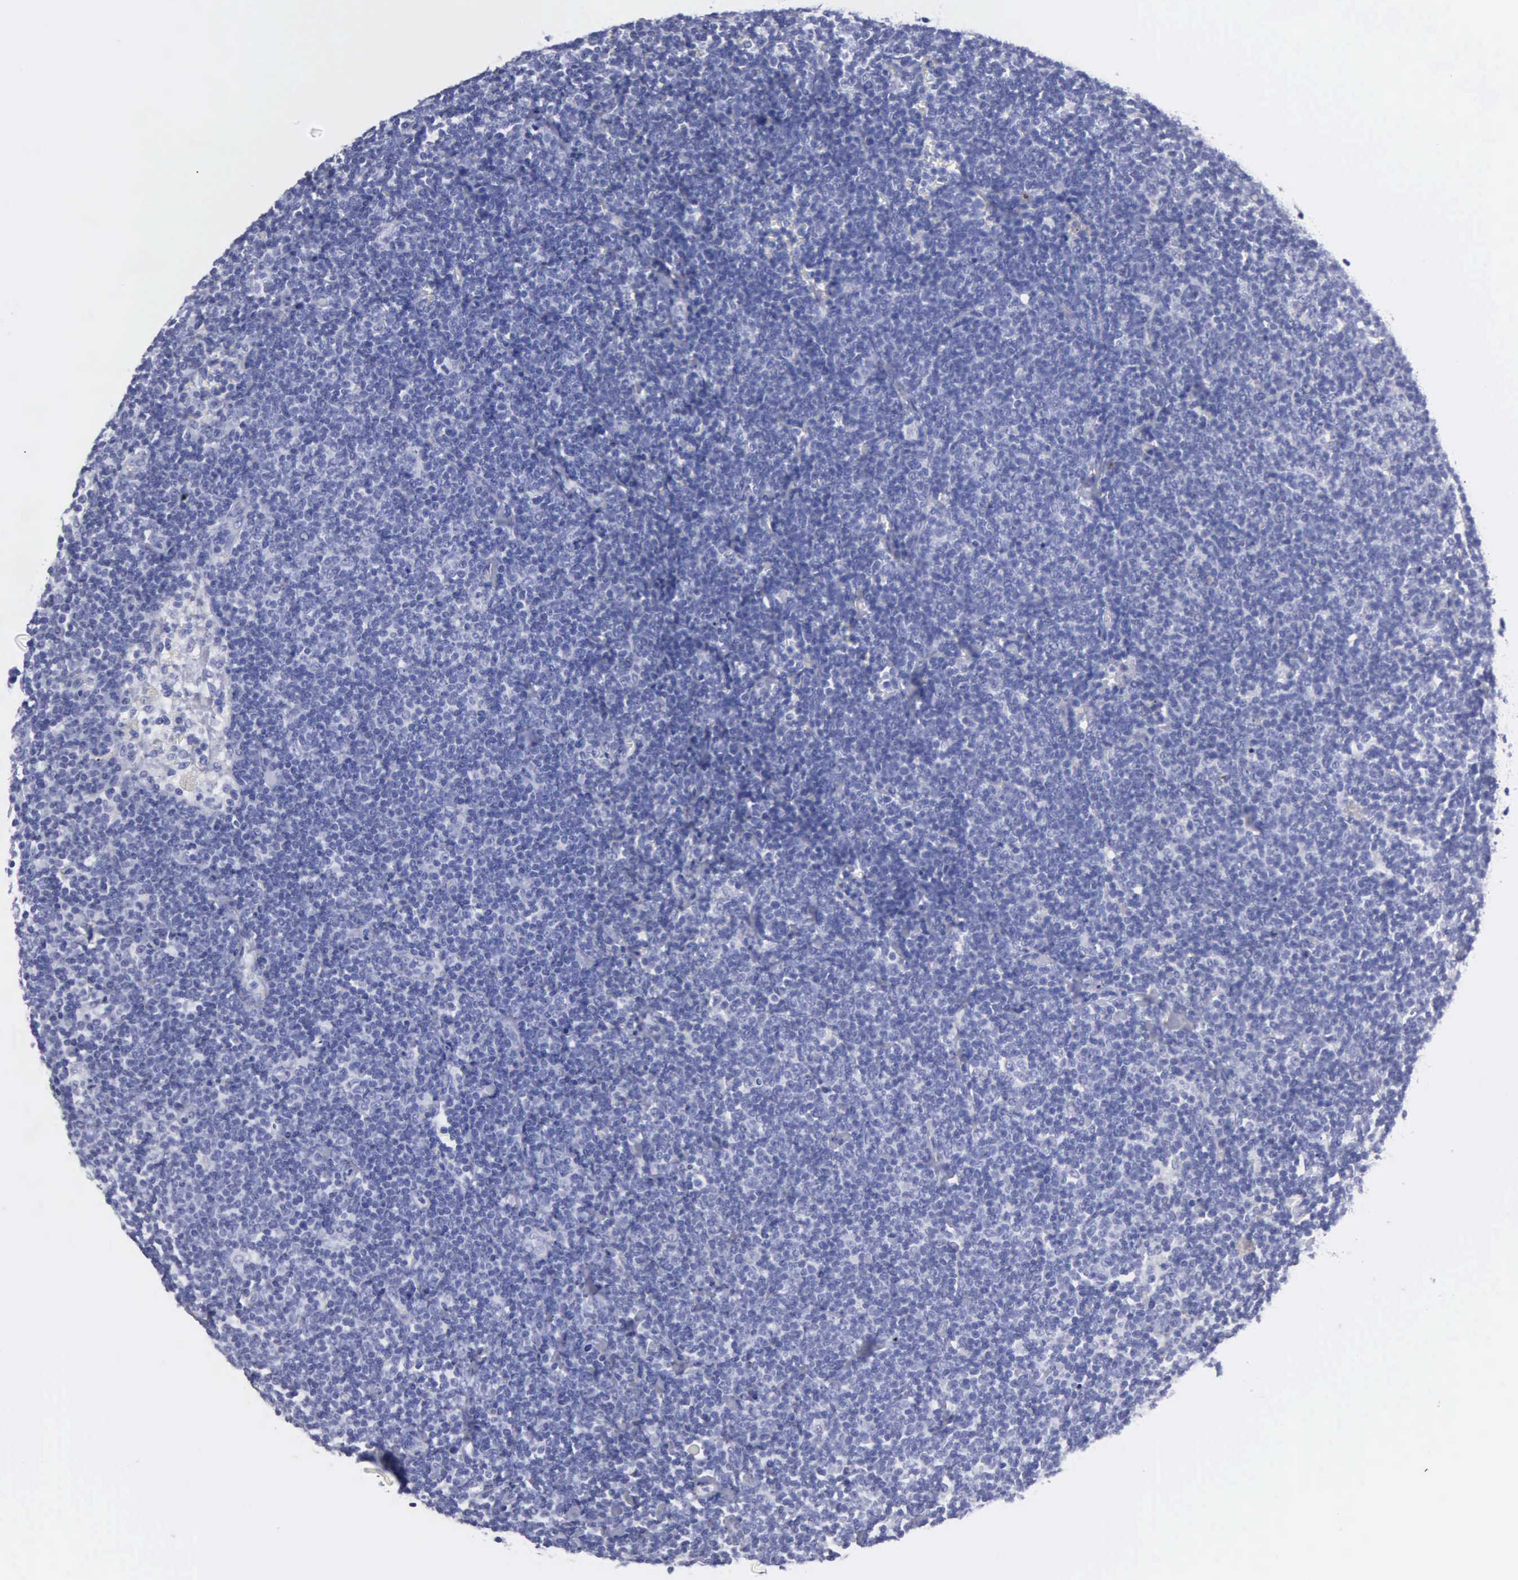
{"staining": {"intensity": "negative", "quantity": "none", "location": "none"}, "tissue": "lymphoma", "cell_type": "Tumor cells", "image_type": "cancer", "snomed": [{"axis": "morphology", "description": "Malignant lymphoma, non-Hodgkin's type, Low grade"}, {"axis": "topography", "description": "Lymph node"}], "caption": "DAB (3,3'-diaminobenzidine) immunohistochemical staining of human lymphoma shows no significant expression in tumor cells.", "gene": "CYP19A1", "patient": {"sex": "male", "age": 65}}